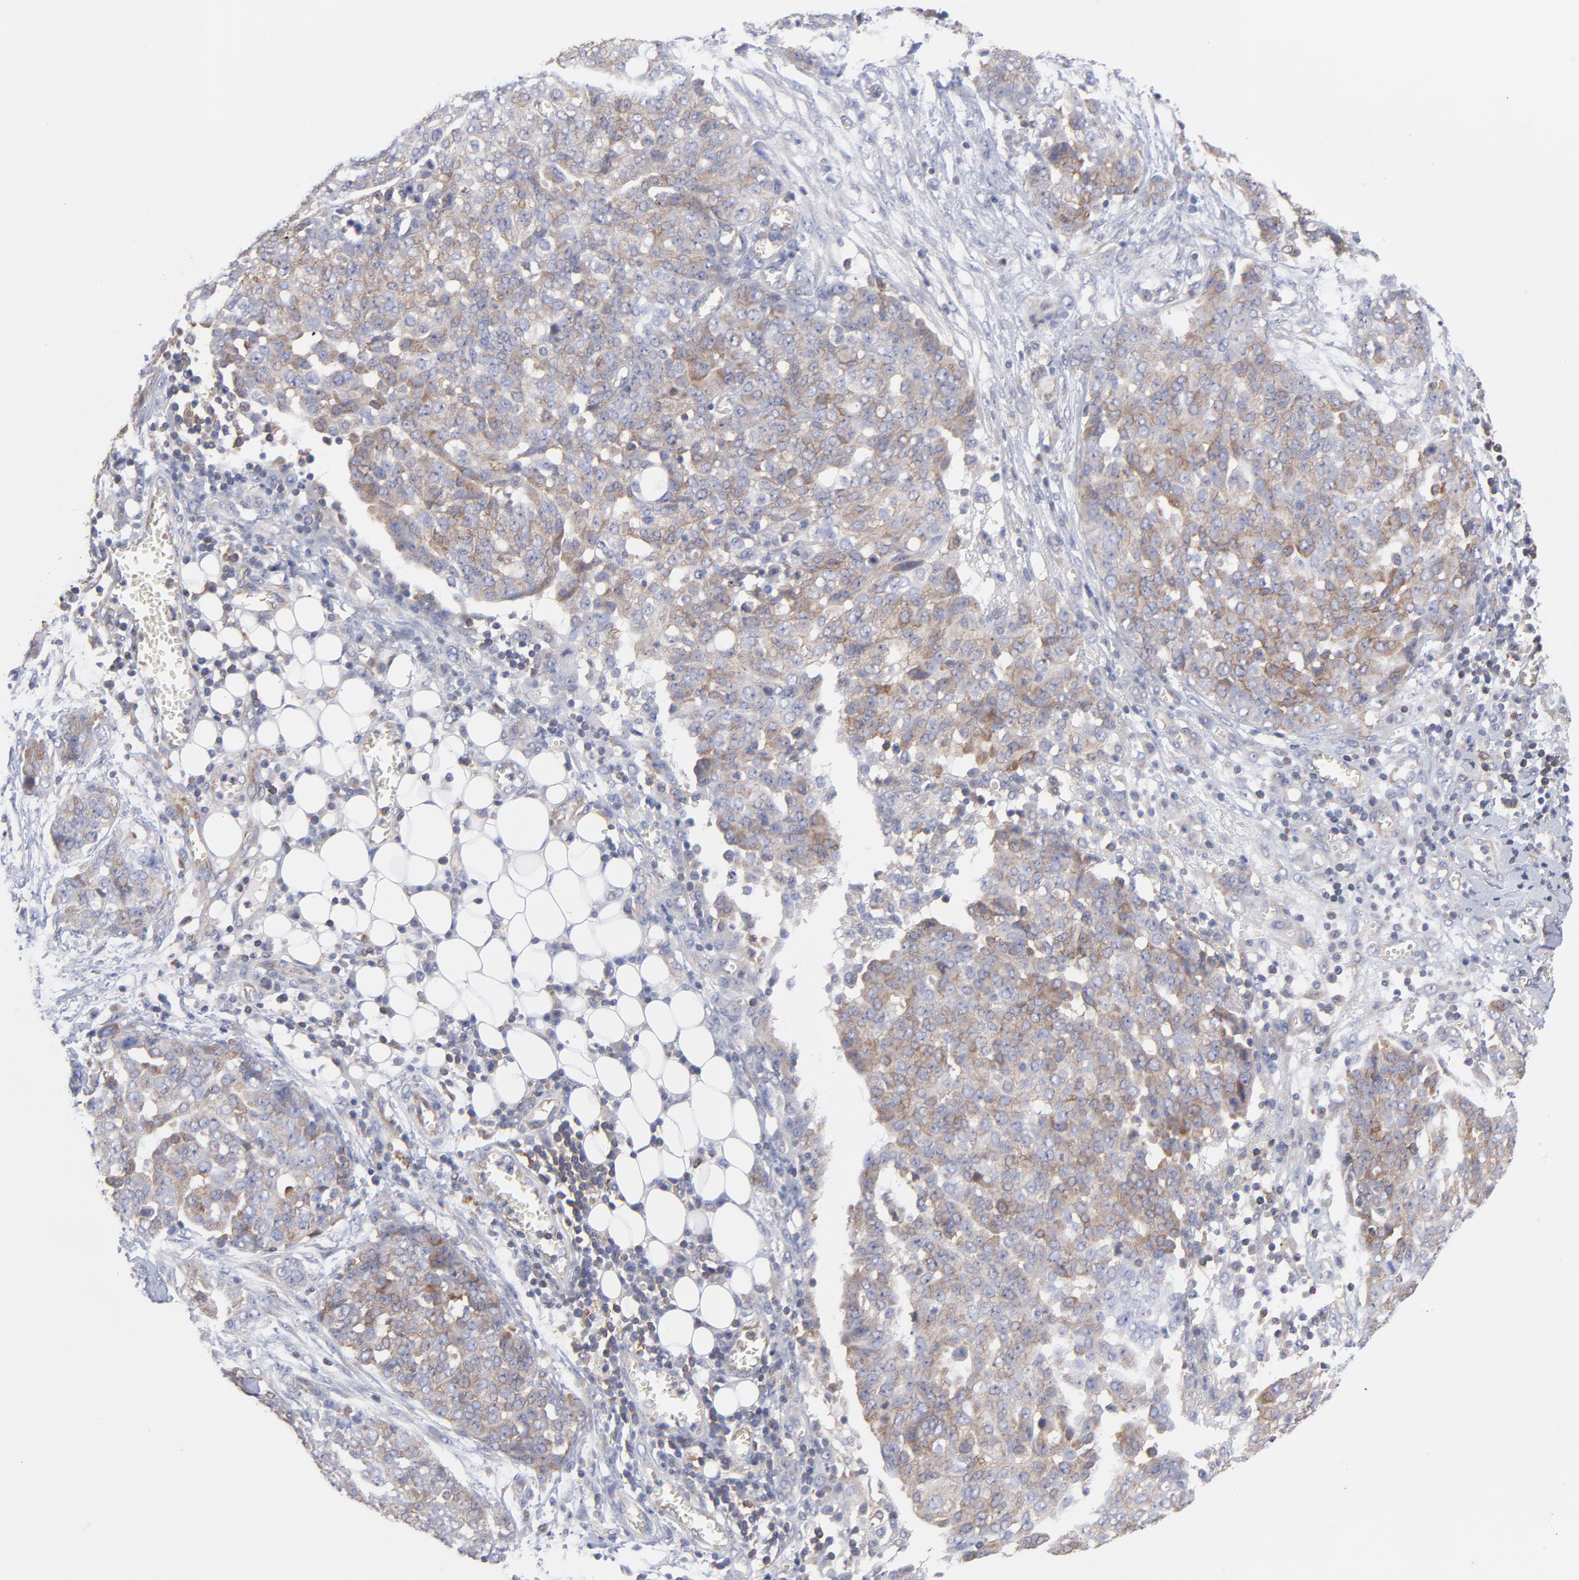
{"staining": {"intensity": "weak", "quantity": "25%-75%", "location": "cytoplasmic/membranous"}, "tissue": "ovarian cancer", "cell_type": "Tumor cells", "image_type": "cancer", "snomed": [{"axis": "morphology", "description": "Cystadenocarcinoma, serous, NOS"}, {"axis": "topography", "description": "Soft tissue"}, {"axis": "topography", "description": "Ovary"}], "caption": "Serous cystadenocarcinoma (ovarian) was stained to show a protein in brown. There is low levels of weak cytoplasmic/membranous positivity in approximately 25%-75% of tumor cells.", "gene": "NFKBIA", "patient": {"sex": "female", "age": 57}}